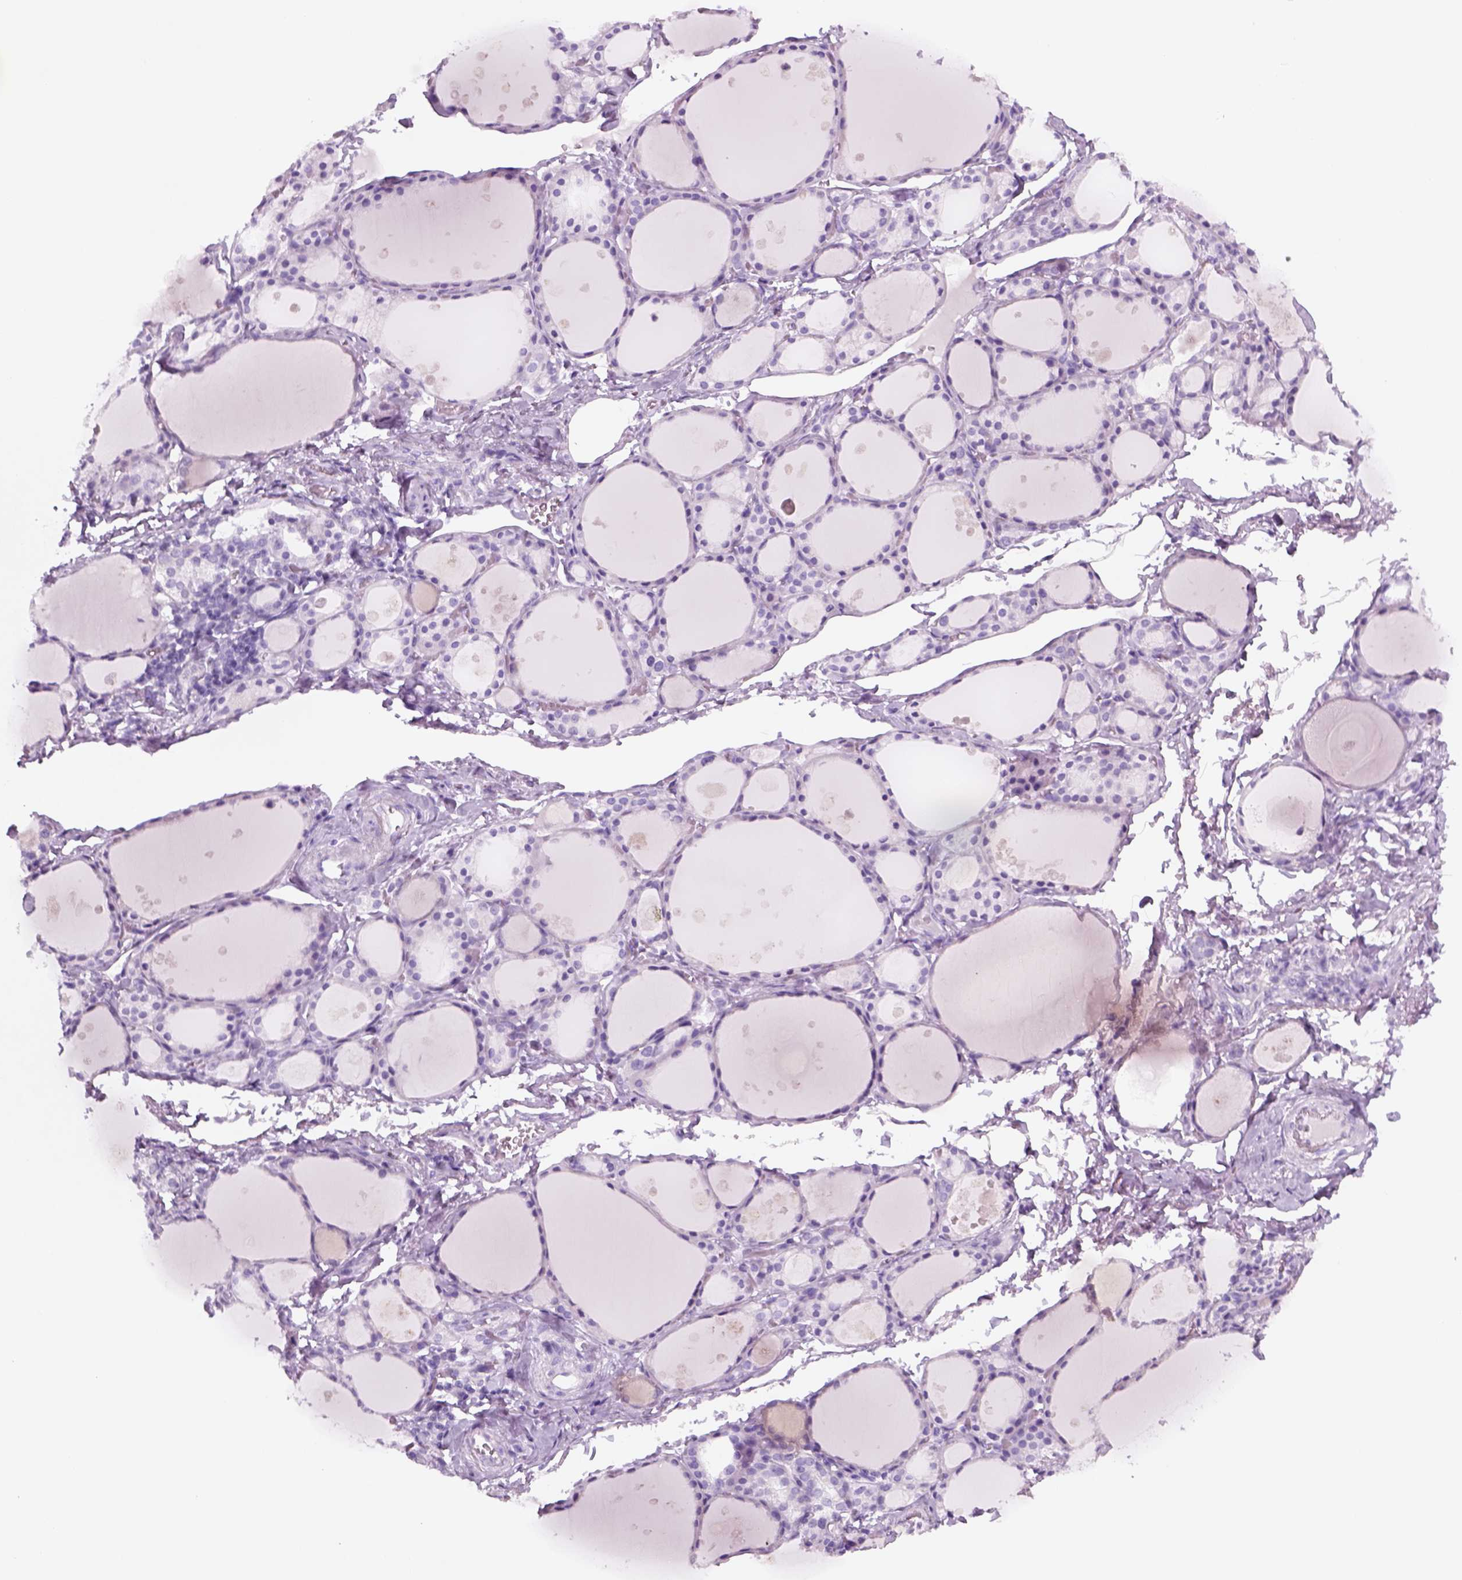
{"staining": {"intensity": "negative", "quantity": "none", "location": "none"}, "tissue": "thyroid gland", "cell_type": "Glandular cells", "image_type": "normal", "snomed": [{"axis": "morphology", "description": "Normal tissue, NOS"}, {"axis": "topography", "description": "Thyroid gland"}], "caption": "Histopathology image shows no protein positivity in glandular cells of normal thyroid gland.", "gene": "KRTAP11", "patient": {"sex": "male", "age": 68}}